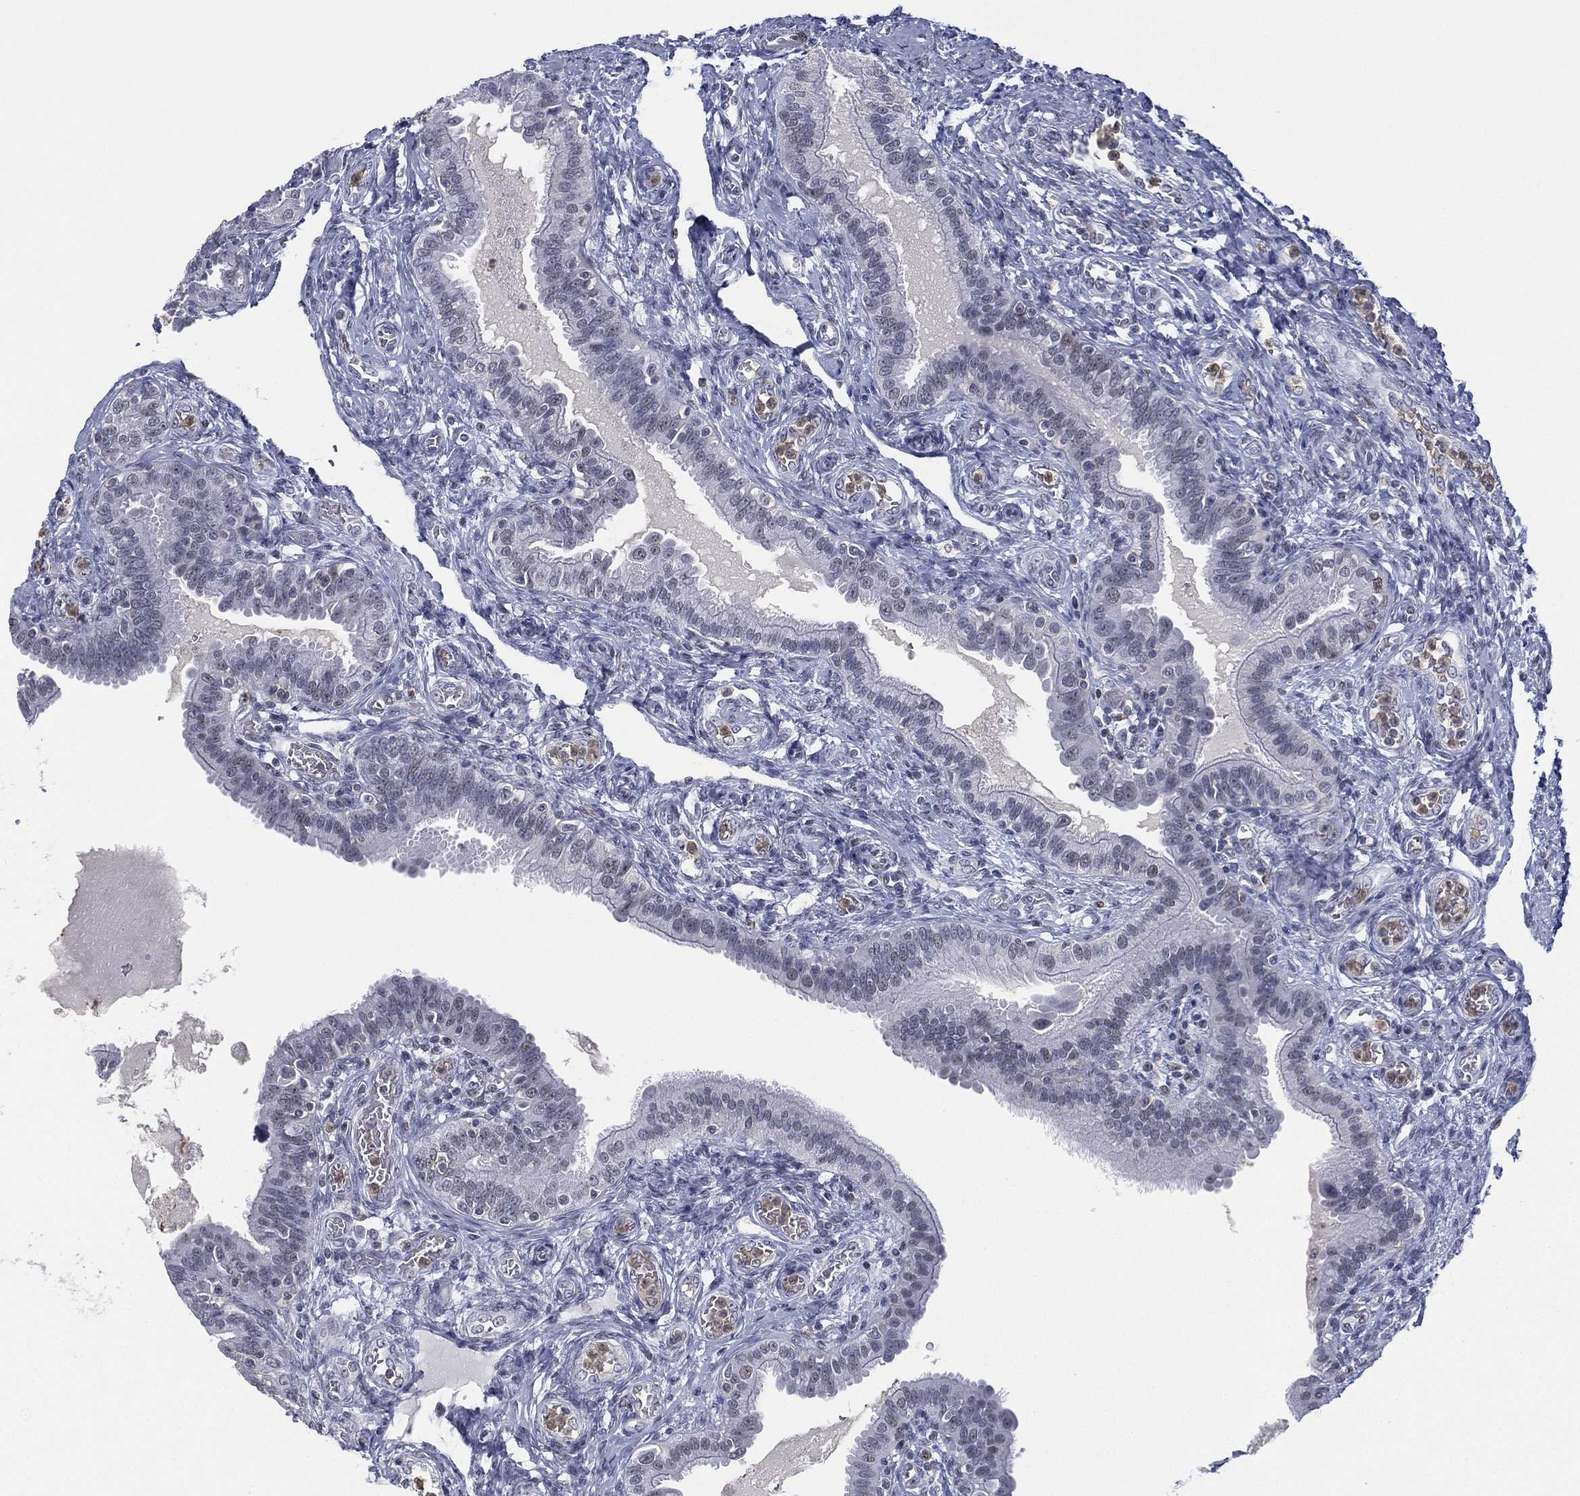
{"staining": {"intensity": "negative", "quantity": "none", "location": "none"}, "tissue": "fallopian tube", "cell_type": "Glandular cells", "image_type": "normal", "snomed": [{"axis": "morphology", "description": "Normal tissue, NOS"}, {"axis": "topography", "description": "Fallopian tube"}, {"axis": "topography", "description": "Ovary"}], "caption": "The immunohistochemistry image has no significant expression in glandular cells of fallopian tube. The staining is performed using DAB (3,3'-diaminobenzidine) brown chromogen with nuclei counter-stained in using hematoxylin.", "gene": "ZNF711", "patient": {"sex": "female", "age": 41}}